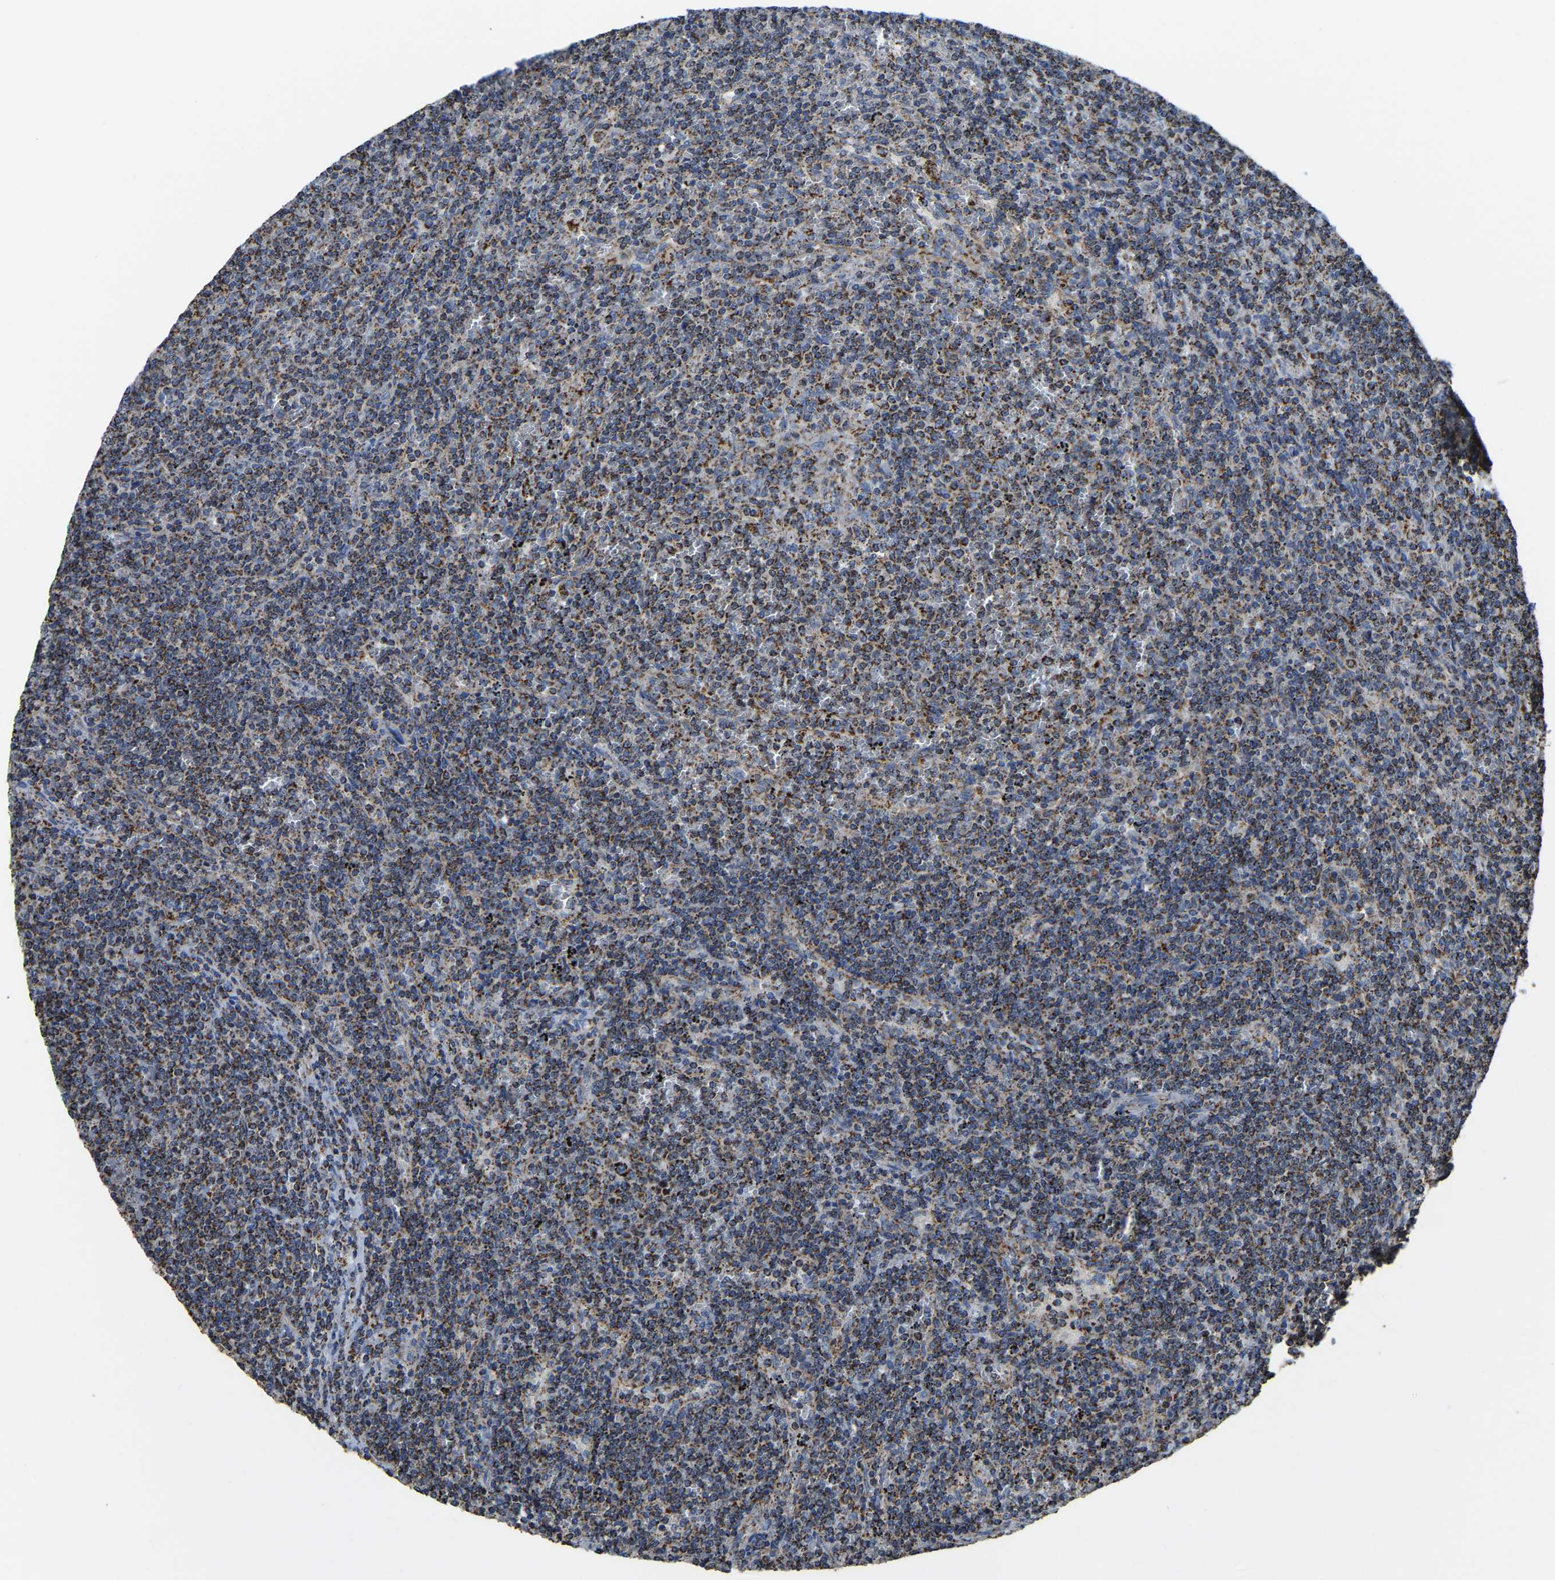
{"staining": {"intensity": "moderate", "quantity": ">75%", "location": "cytoplasmic/membranous"}, "tissue": "lymphoma", "cell_type": "Tumor cells", "image_type": "cancer", "snomed": [{"axis": "morphology", "description": "Malignant lymphoma, non-Hodgkin's type, Low grade"}, {"axis": "topography", "description": "Spleen"}], "caption": "Immunohistochemical staining of low-grade malignant lymphoma, non-Hodgkin's type displays medium levels of moderate cytoplasmic/membranous protein positivity in approximately >75% of tumor cells.", "gene": "ETFA", "patient": {"sex": "female", "age": 50}}